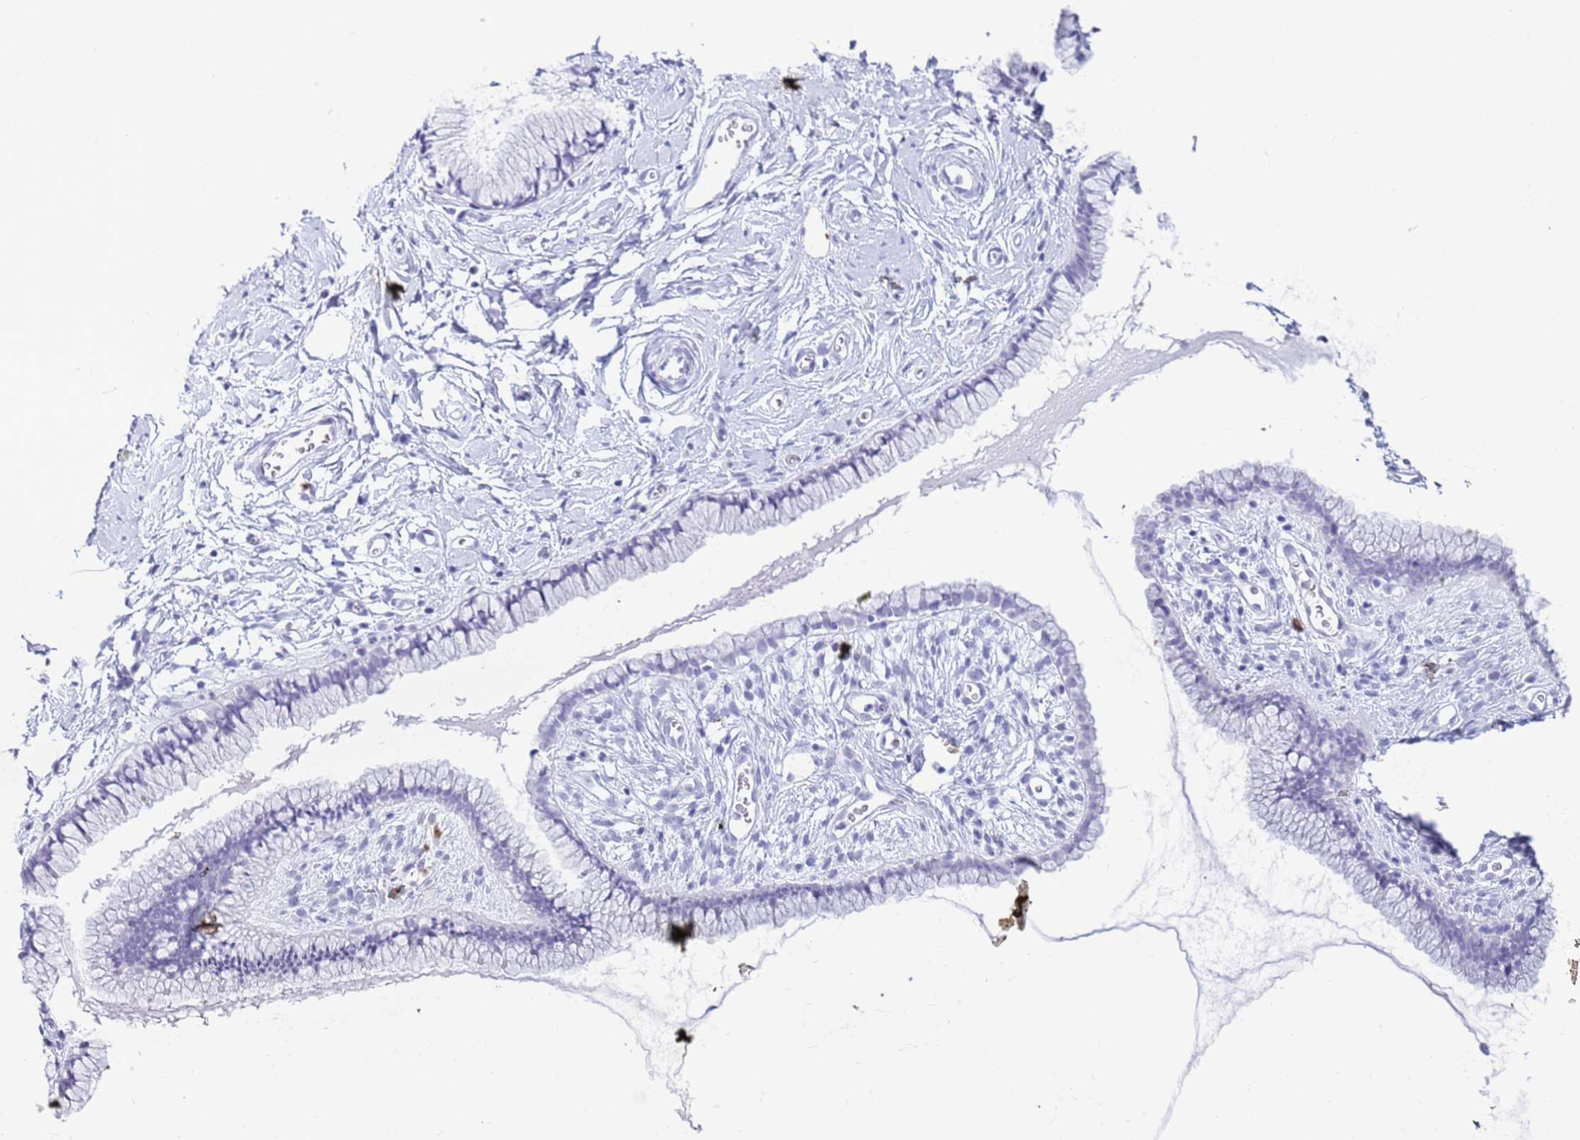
{"staining": {"intensity": "negative", "quantity": "none", "location": "none"}, "tissue": "cervix", "cell_type": "Glandular cells", "image_type": "normal", "snomed": [{"axis": "morphology", "description": "Normal tissue, NOS"}, {"axis": "topography", "description": "Cervix"}], "caption": "The micrograph demonstrates no significant positivity in glandular cells of cervix.", "gene": "SLC7A9", "patient": {"sex": "female", "age": 40}}